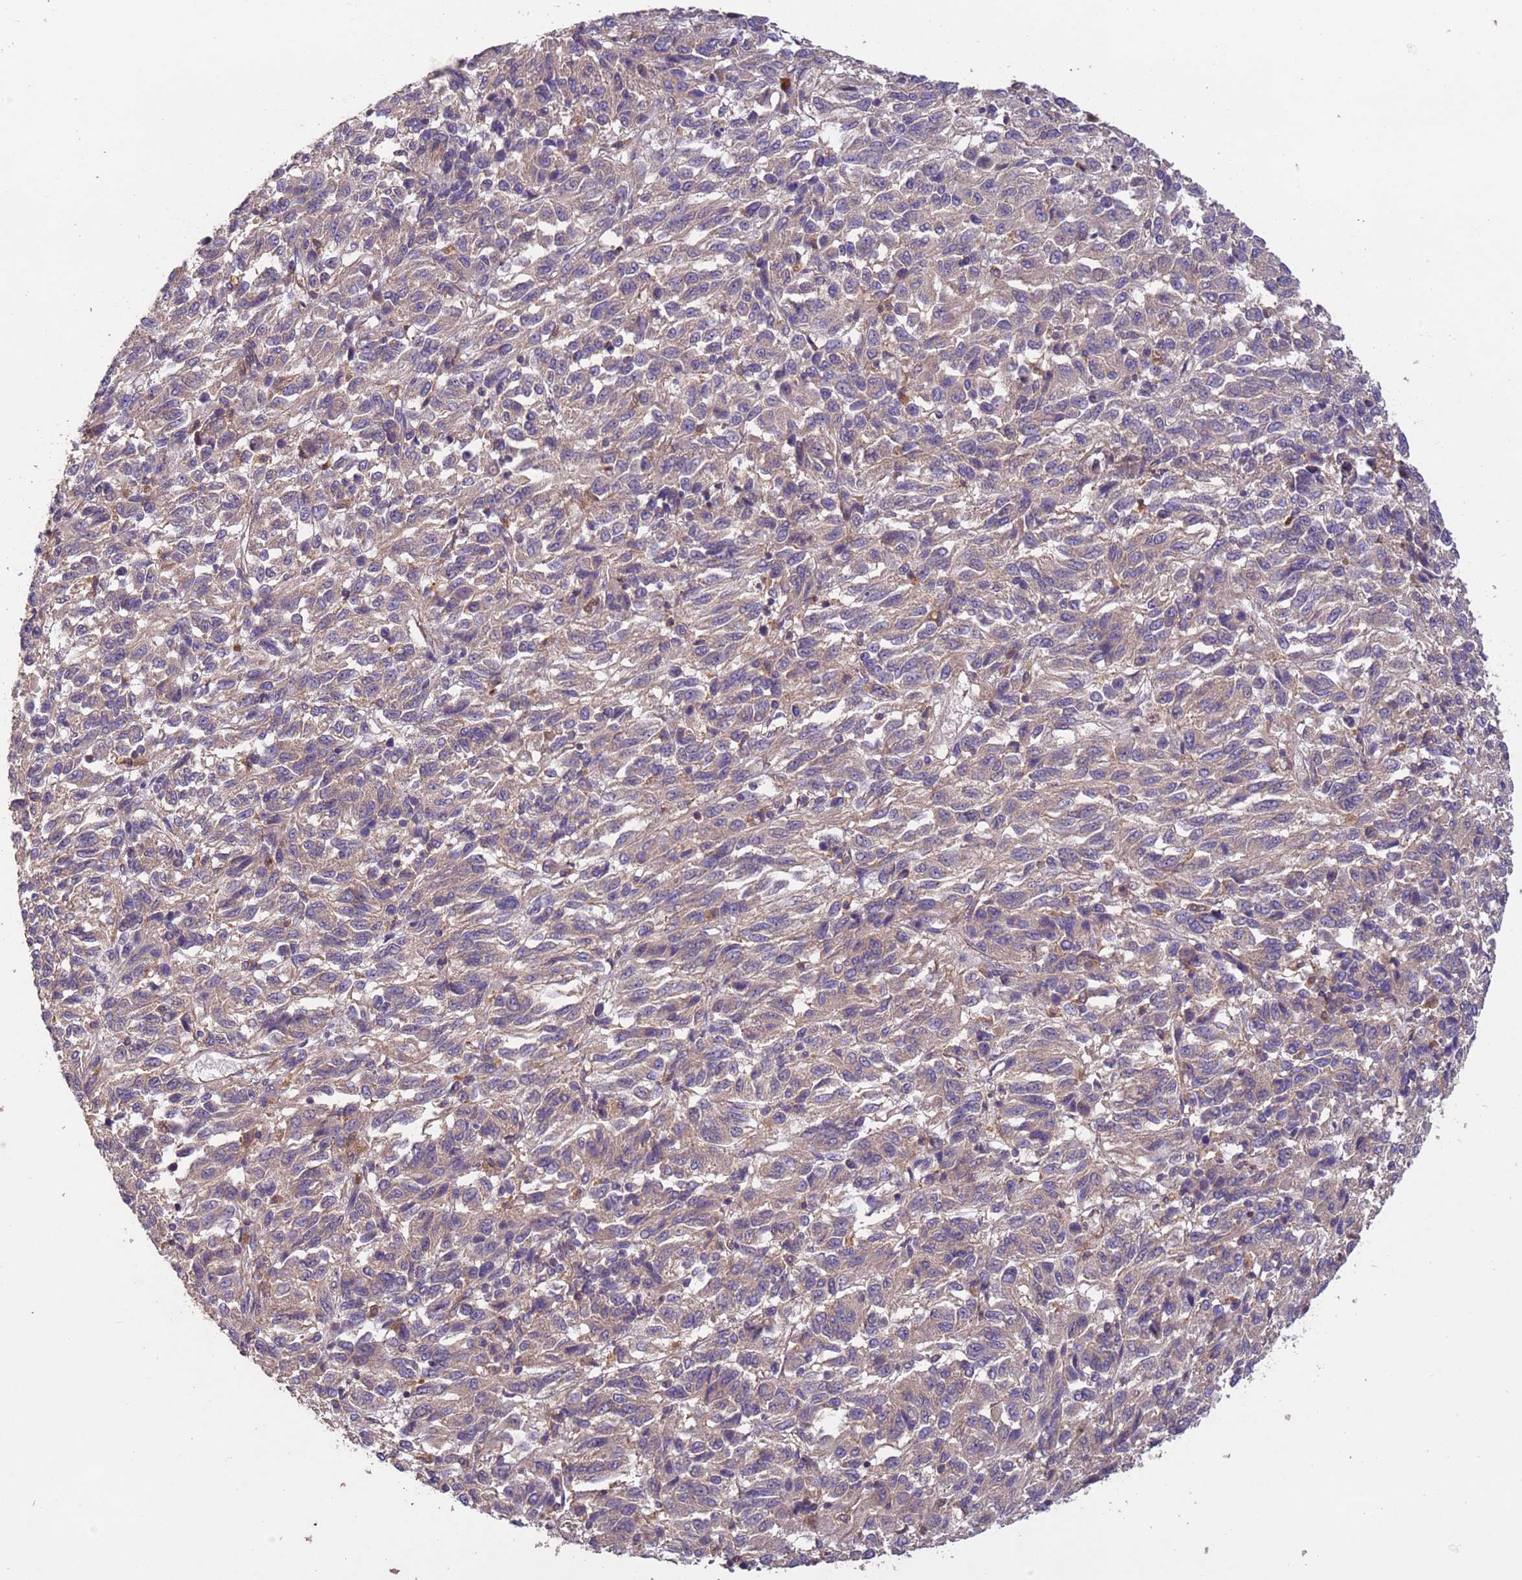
{"staining": {"intensity": "weak", "quantity": "25%-75%", "location": "cytoplasmic/membranous"}, "tissue": "melanoma", "cell_type": "Tumor cells", "image_type": "cancer", "snomed": [{"axis": "morphology", "description": "Malignant melanoma, Metastatic site"}, {"axis": "topography", "description": "Lung"}], "caption": "DAB immunohistochemical staining of malignant melanoma (metastatic site) displays weak cytoplasmic/membranous protein staining in approximately 25%-75% of tumor cells.", "gene": "RAB10", "patient": {"sex": "male", "age": 64}}